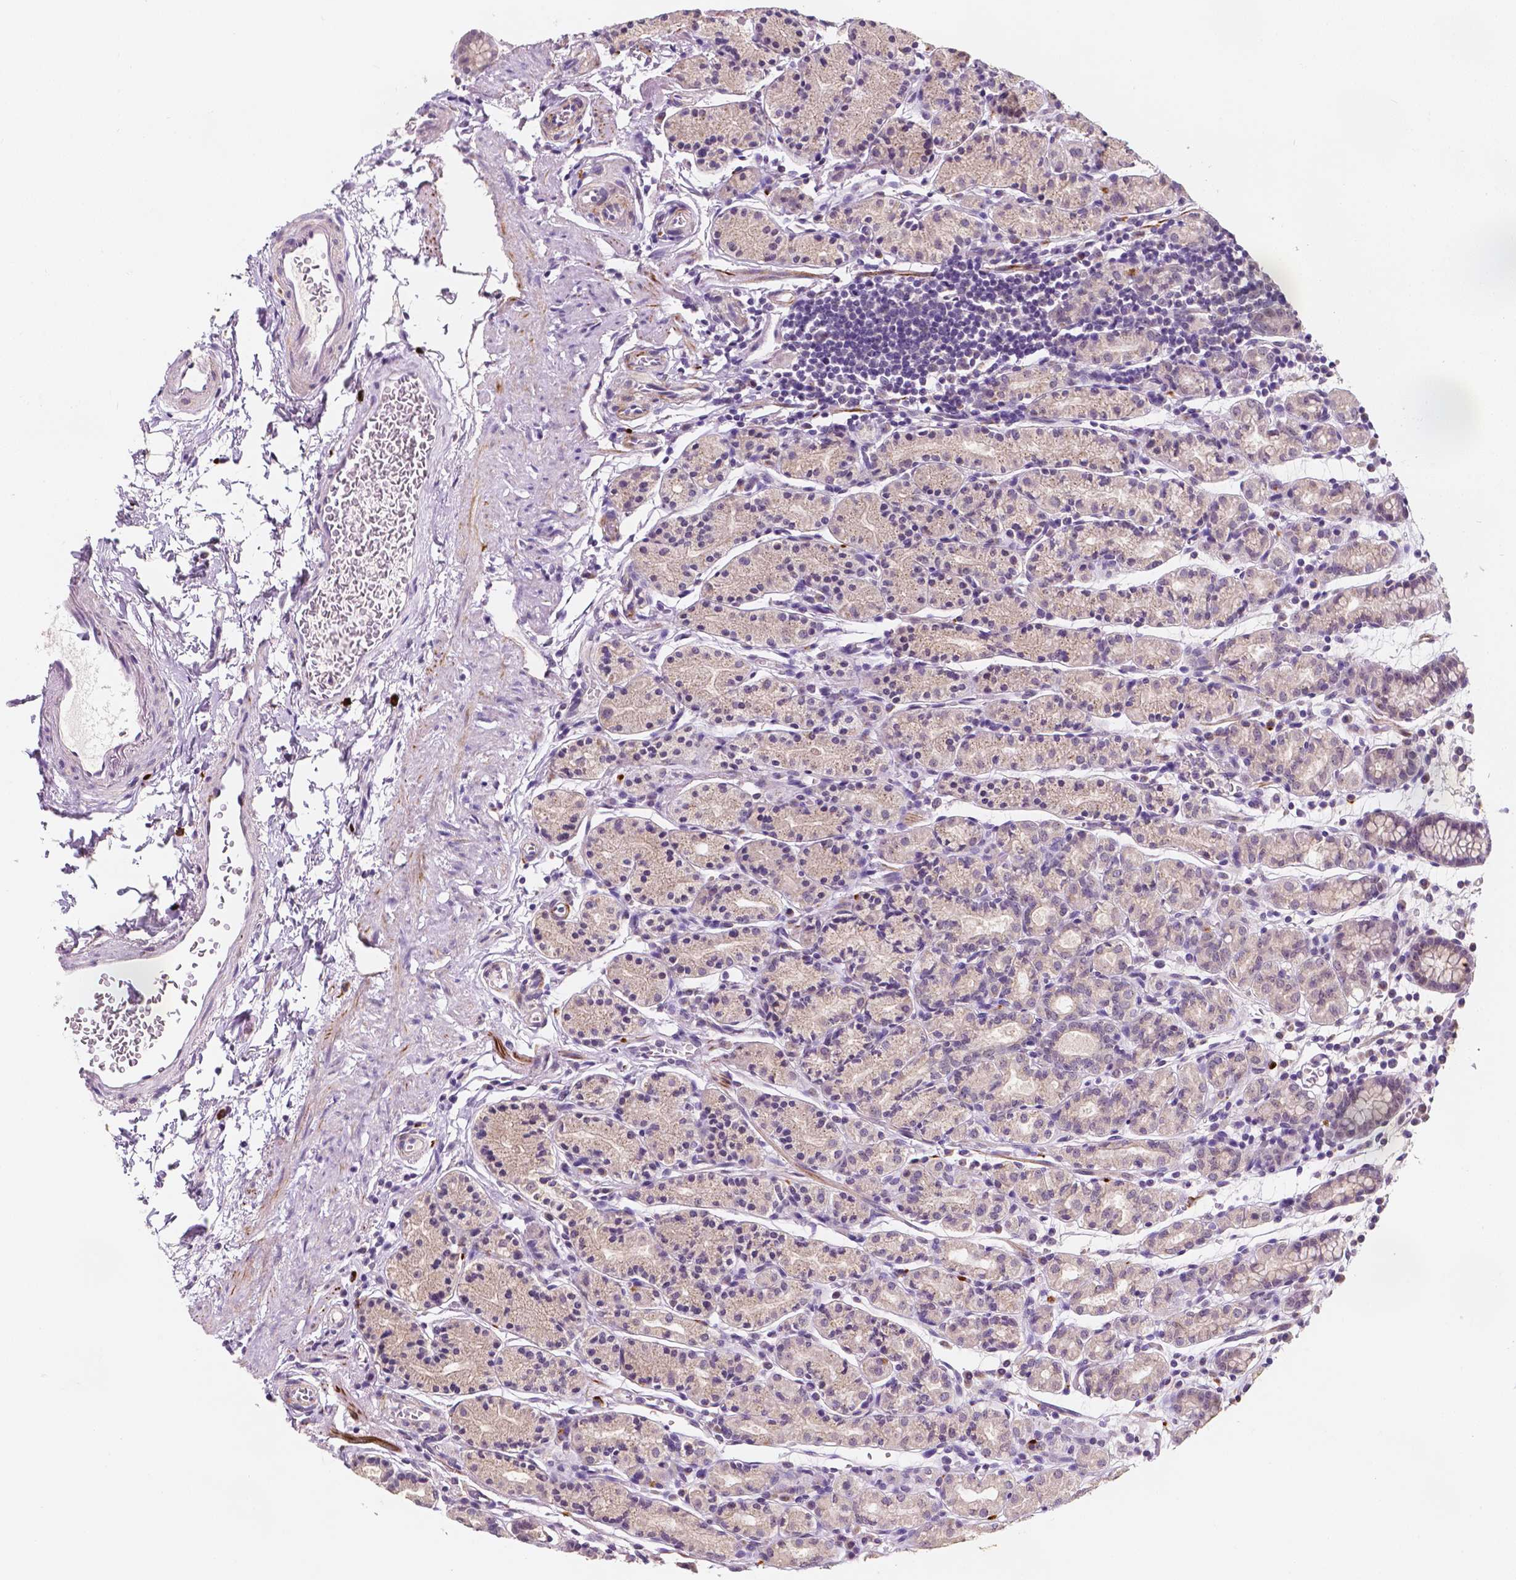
{"staining": {"intensity": "weak", "quantity": "<25%", "location": "cytoplasmic/membranous"}, "tissue": "stomach", "cell_type": "Glandular cells", "image_type": "normal", "snomed": [{"axis": "morphology", "description": "Normal tissue, NOS"}, {"axis": "topography", "description": "Stomach, upper"}, {"axis": "topography", "description": "Stomach"}], "caption": "DAB immunohistochemical staining of unremarkable stomach shows no significant positivity in glandular cells.", "gene": "SIRT2", "patient": {"sex": "male", "age": 62}}